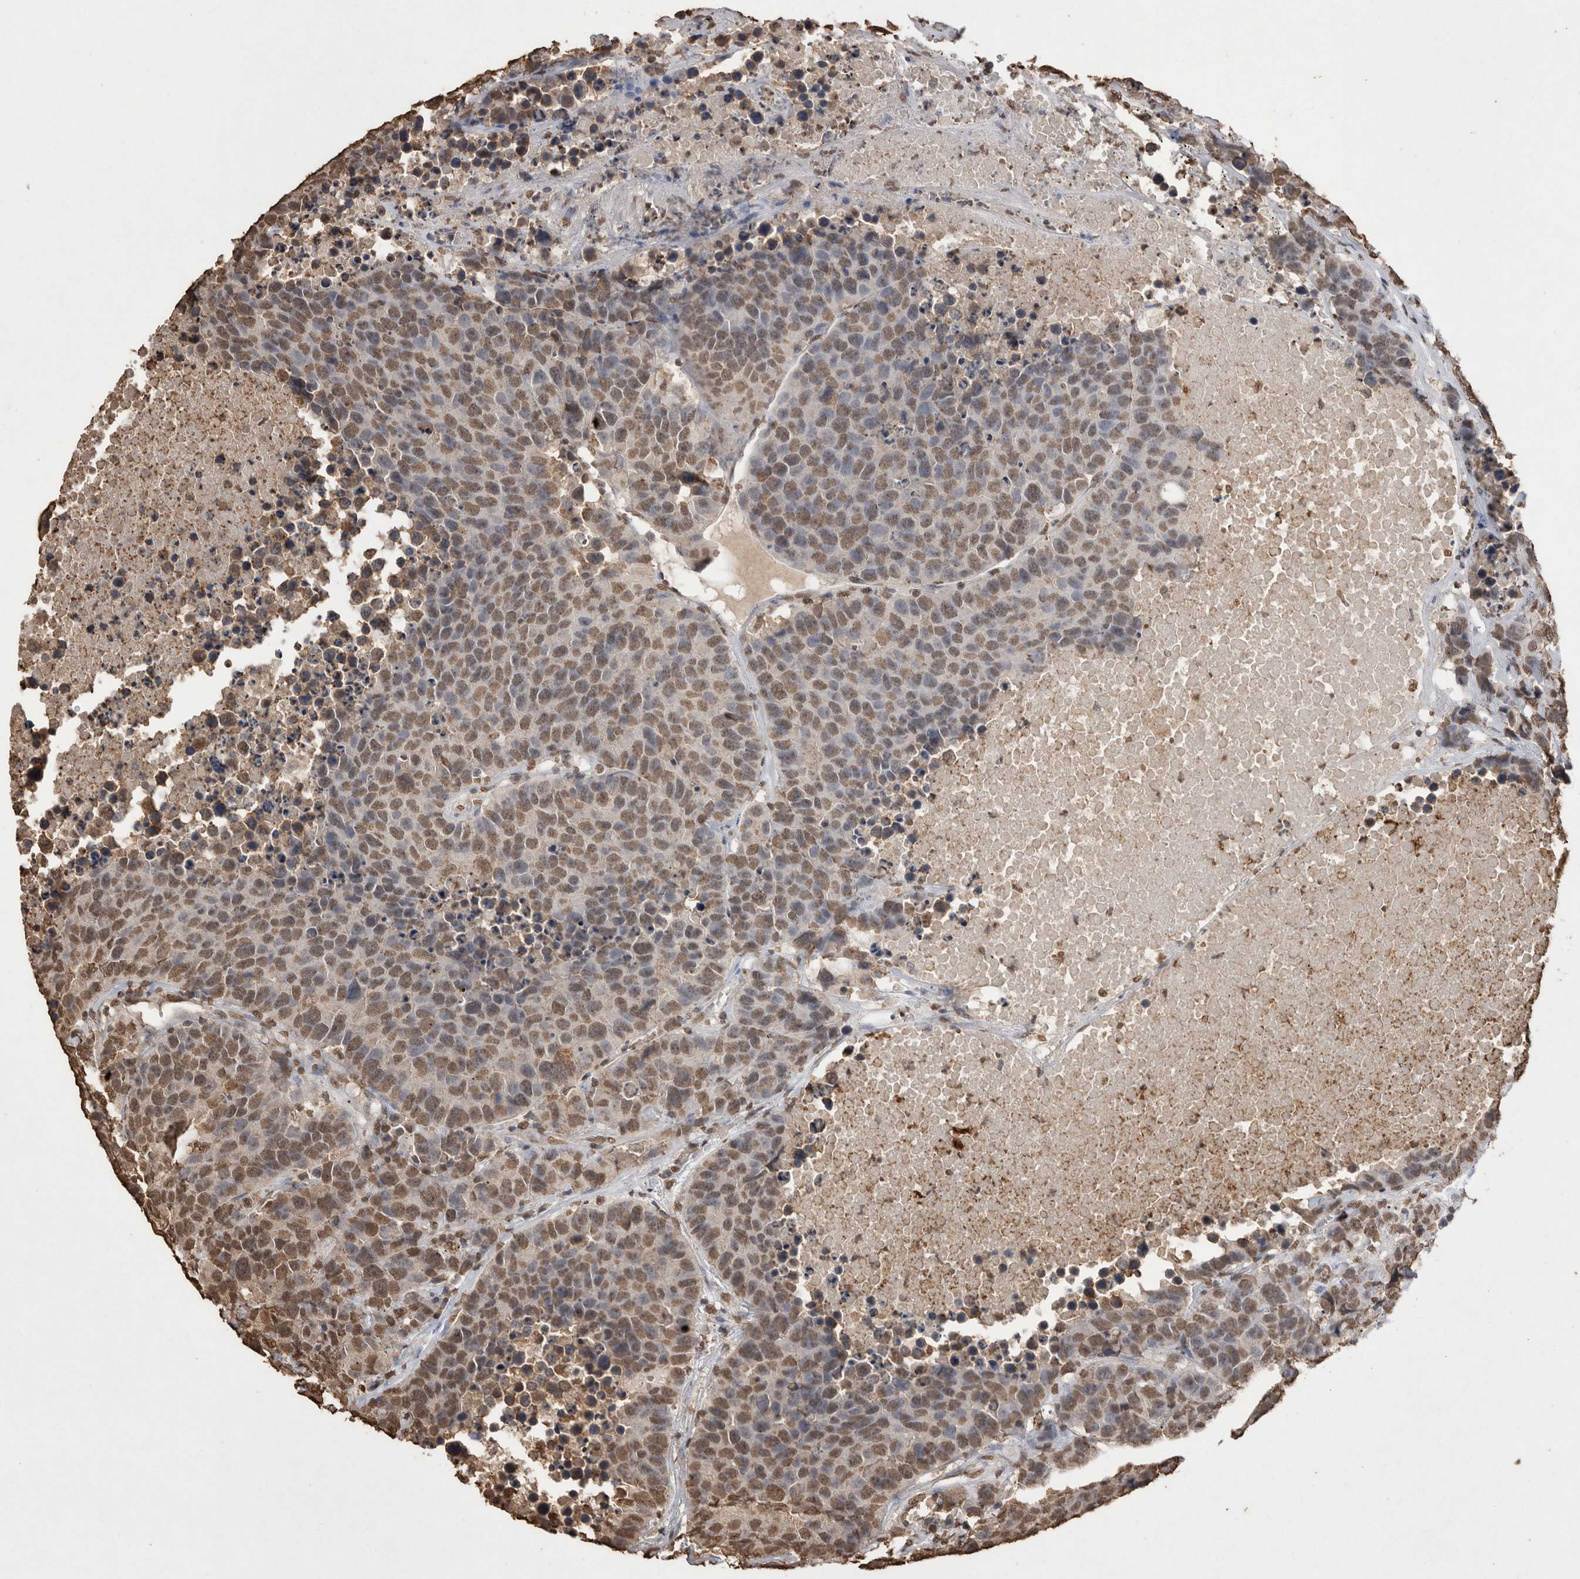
{"staining": {"intensity": "moderate", "quantity": "25%-75%", "location": "nuclear"}, "tissue": "carcinoid", "cell_type": "Tumor cells", "image_type": "cancer", "snomed": [{"axis": "morphology", "description": "Carcinoid, malignant, NOS"}, {"axis": "topography", "description": "Lung"}], "caption": "Protein staining of malignant carcinoid tissue demonstrates moderate nuclear positivity in about 25%-75% of tumor cells.", "gene": "POU5F1", "patient": {"sex": "male", "age": 60}}